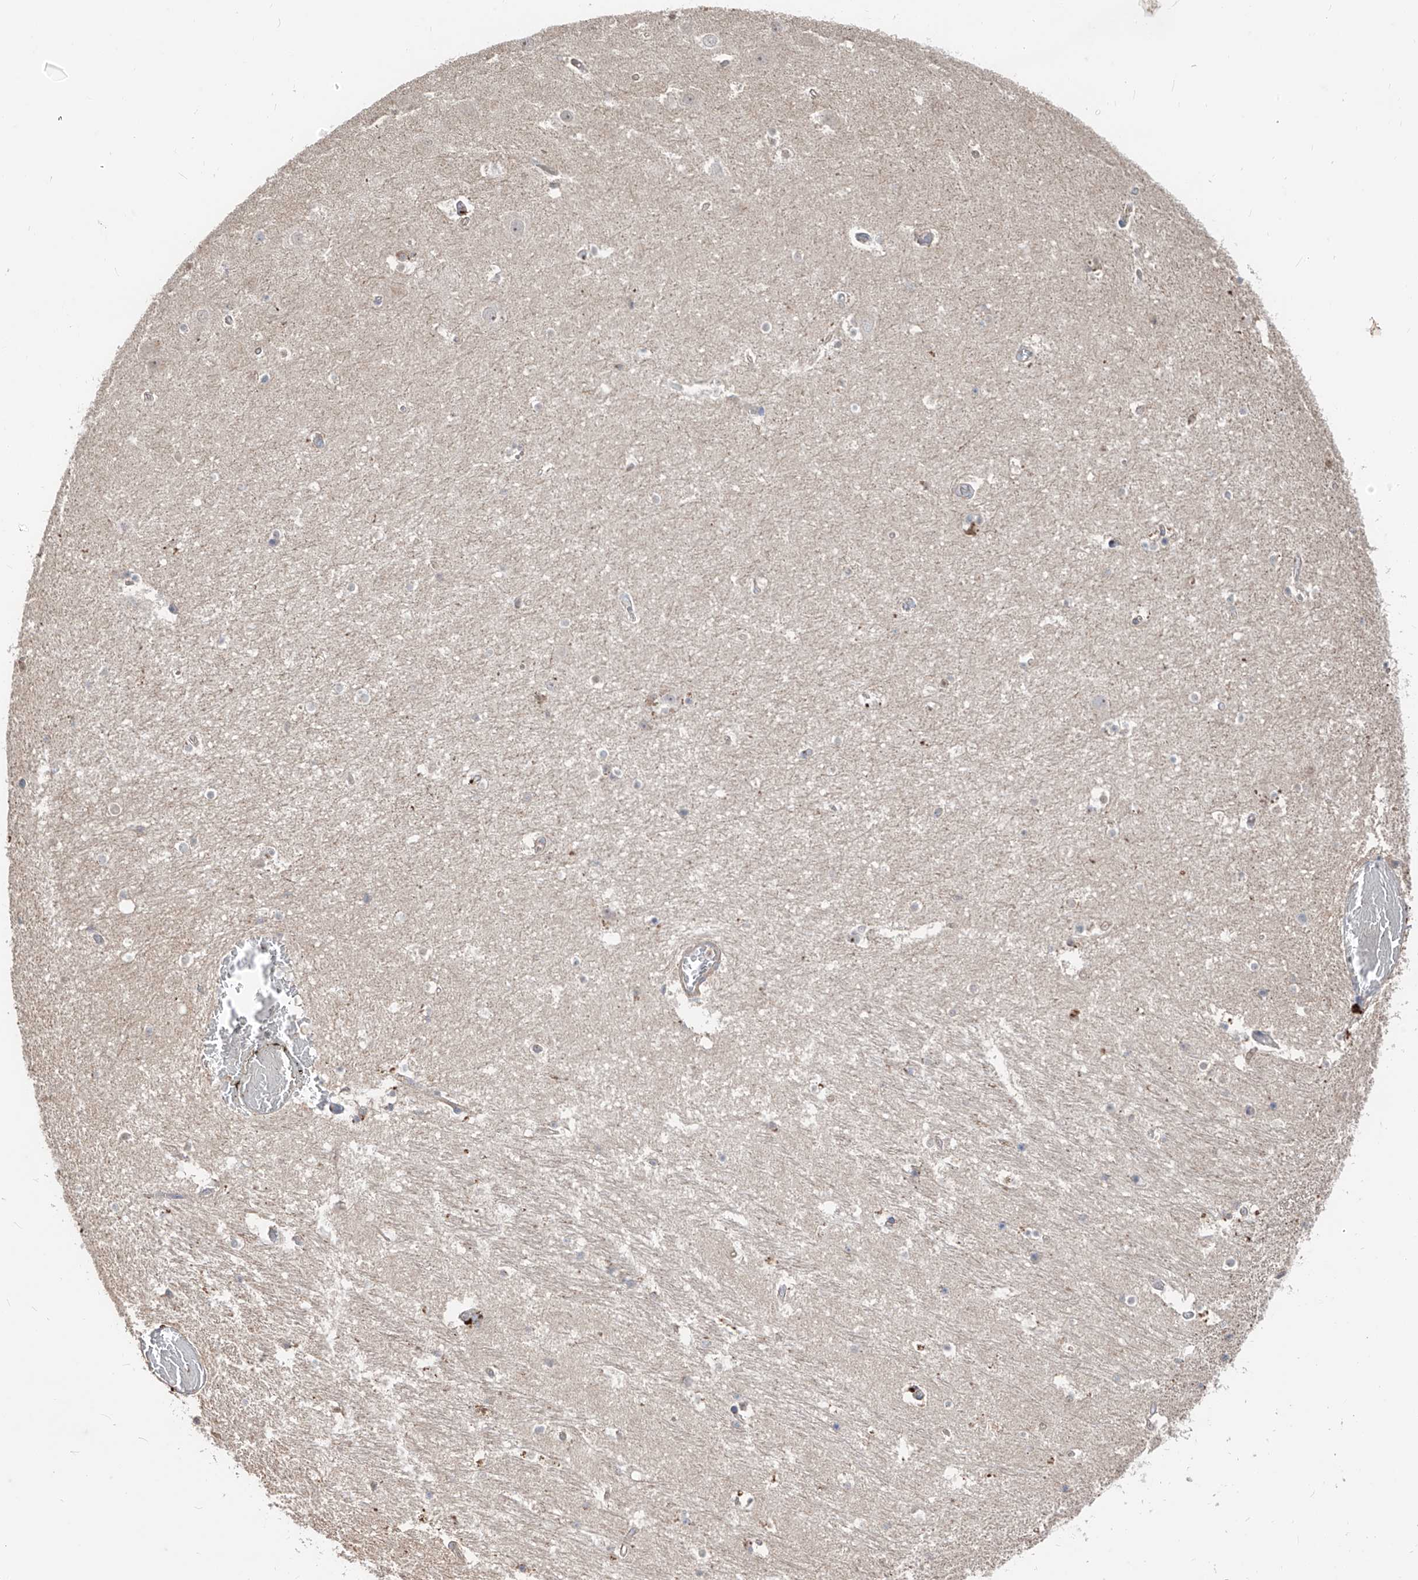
{"staining": {"intensity": "negative", "quantity": "none", "location": "none"}, "tissue": "hippocampus", "cell_type": "Glial cells", "image_type": "normal", "snomed": [{"axis": "morphology", "description": "Normal tissue, NOS"}, {"axis": "topography", "description": "Hippocampus"}], "caption": "A high-resolution histopathology image shows IHC staining of normal hippocampus, which demonstrates no significant positivity in glial cells.", "gene": "EDN1", "patient": {"sex": "female", "age": 52}}